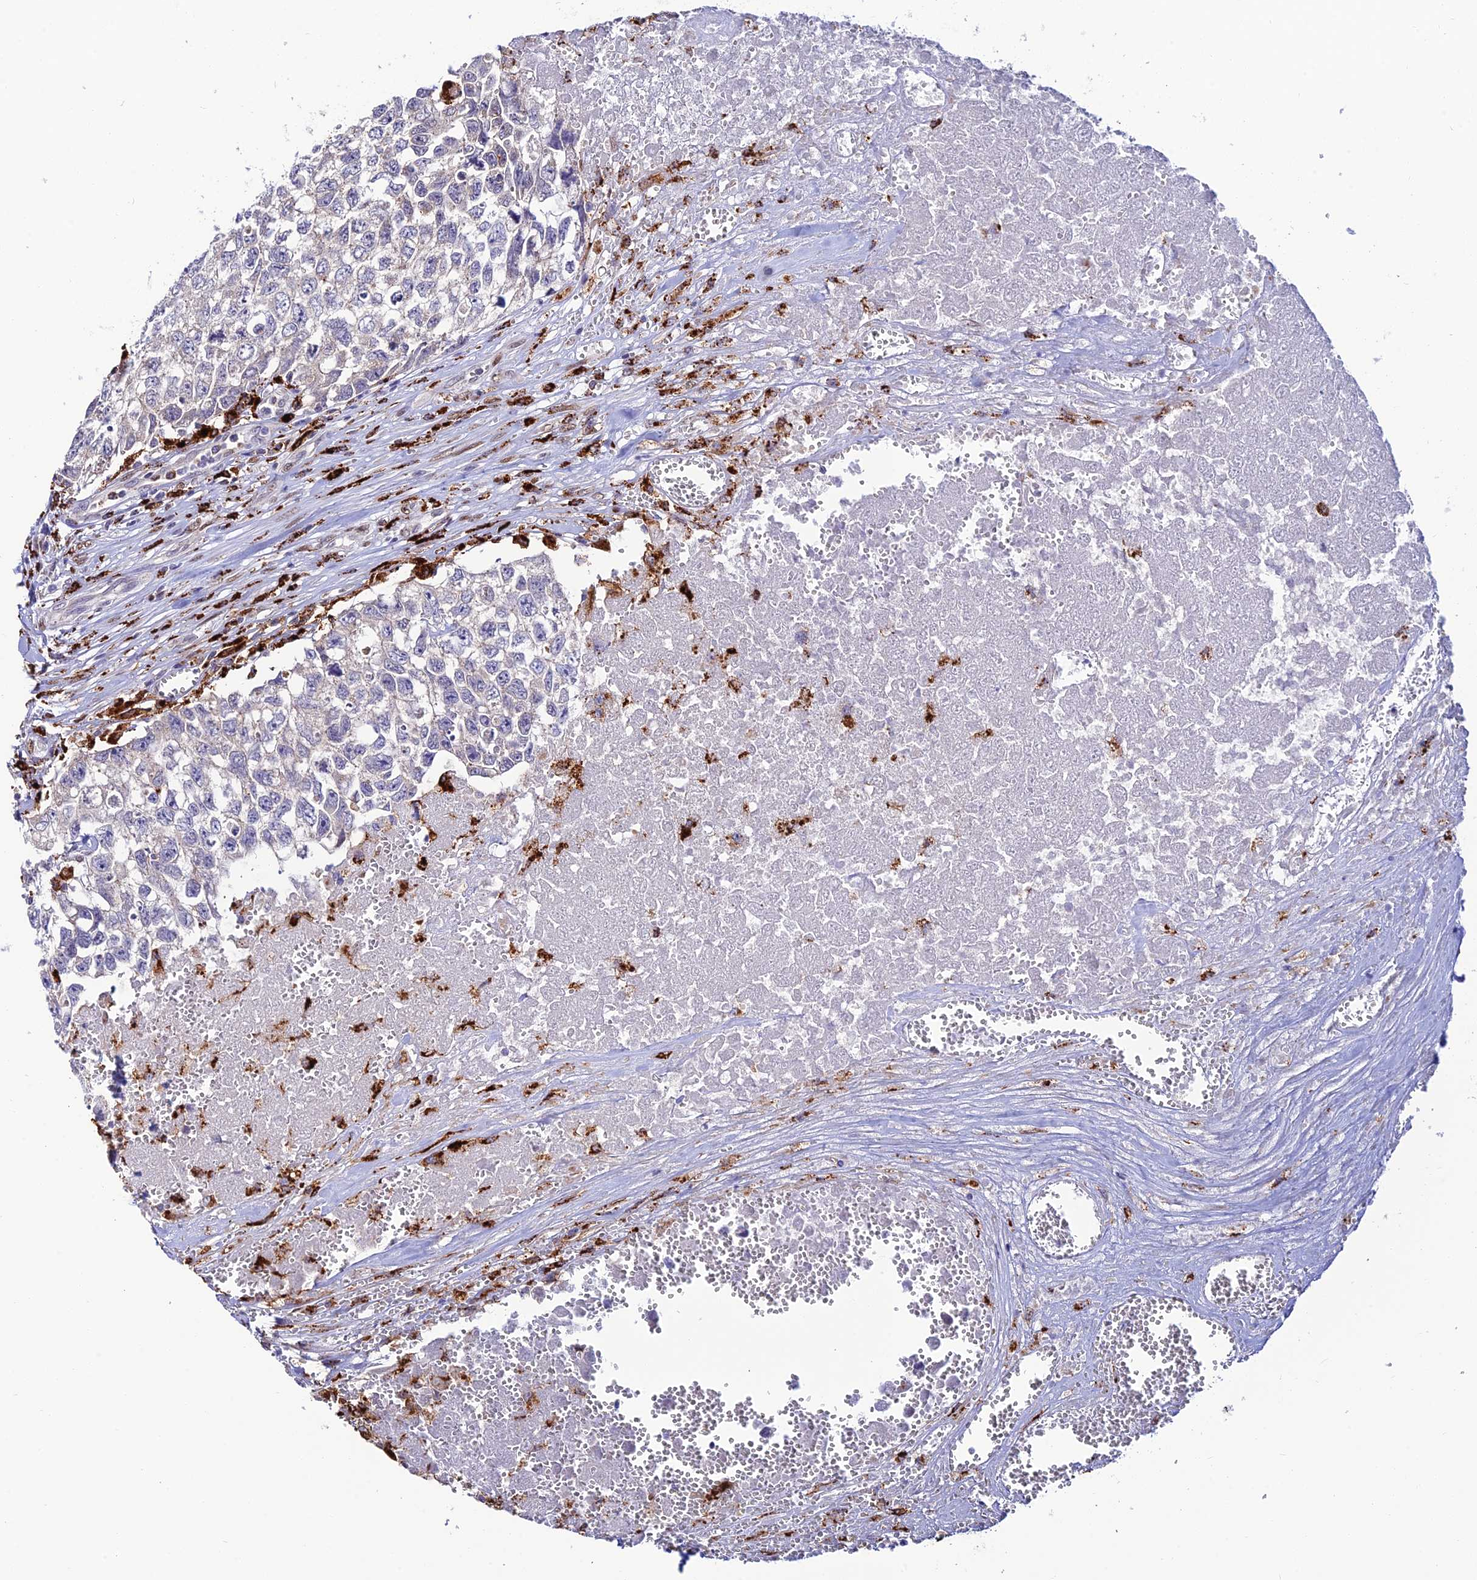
{"staining": {"intensity": "negative", "quantity": "none", "location": "none"}, "tissue": "testis cancer", "cell_type": "Tumor cells", "image_type": "cancer", "snomed": [{"axis": "morphology", "description": "Seminoma, NOS"}, {"axis": "morphology", "description": "Carcinoma, Embryonal, NOS"}, {"axis": "topography", "description": "Testis"}], "caption": "Testis cancer stained for a protein using immunohistochemistry reveals no expression tumor cells.", "gene": "HIC1", "patient": {"sex": "male", "age": 29}}